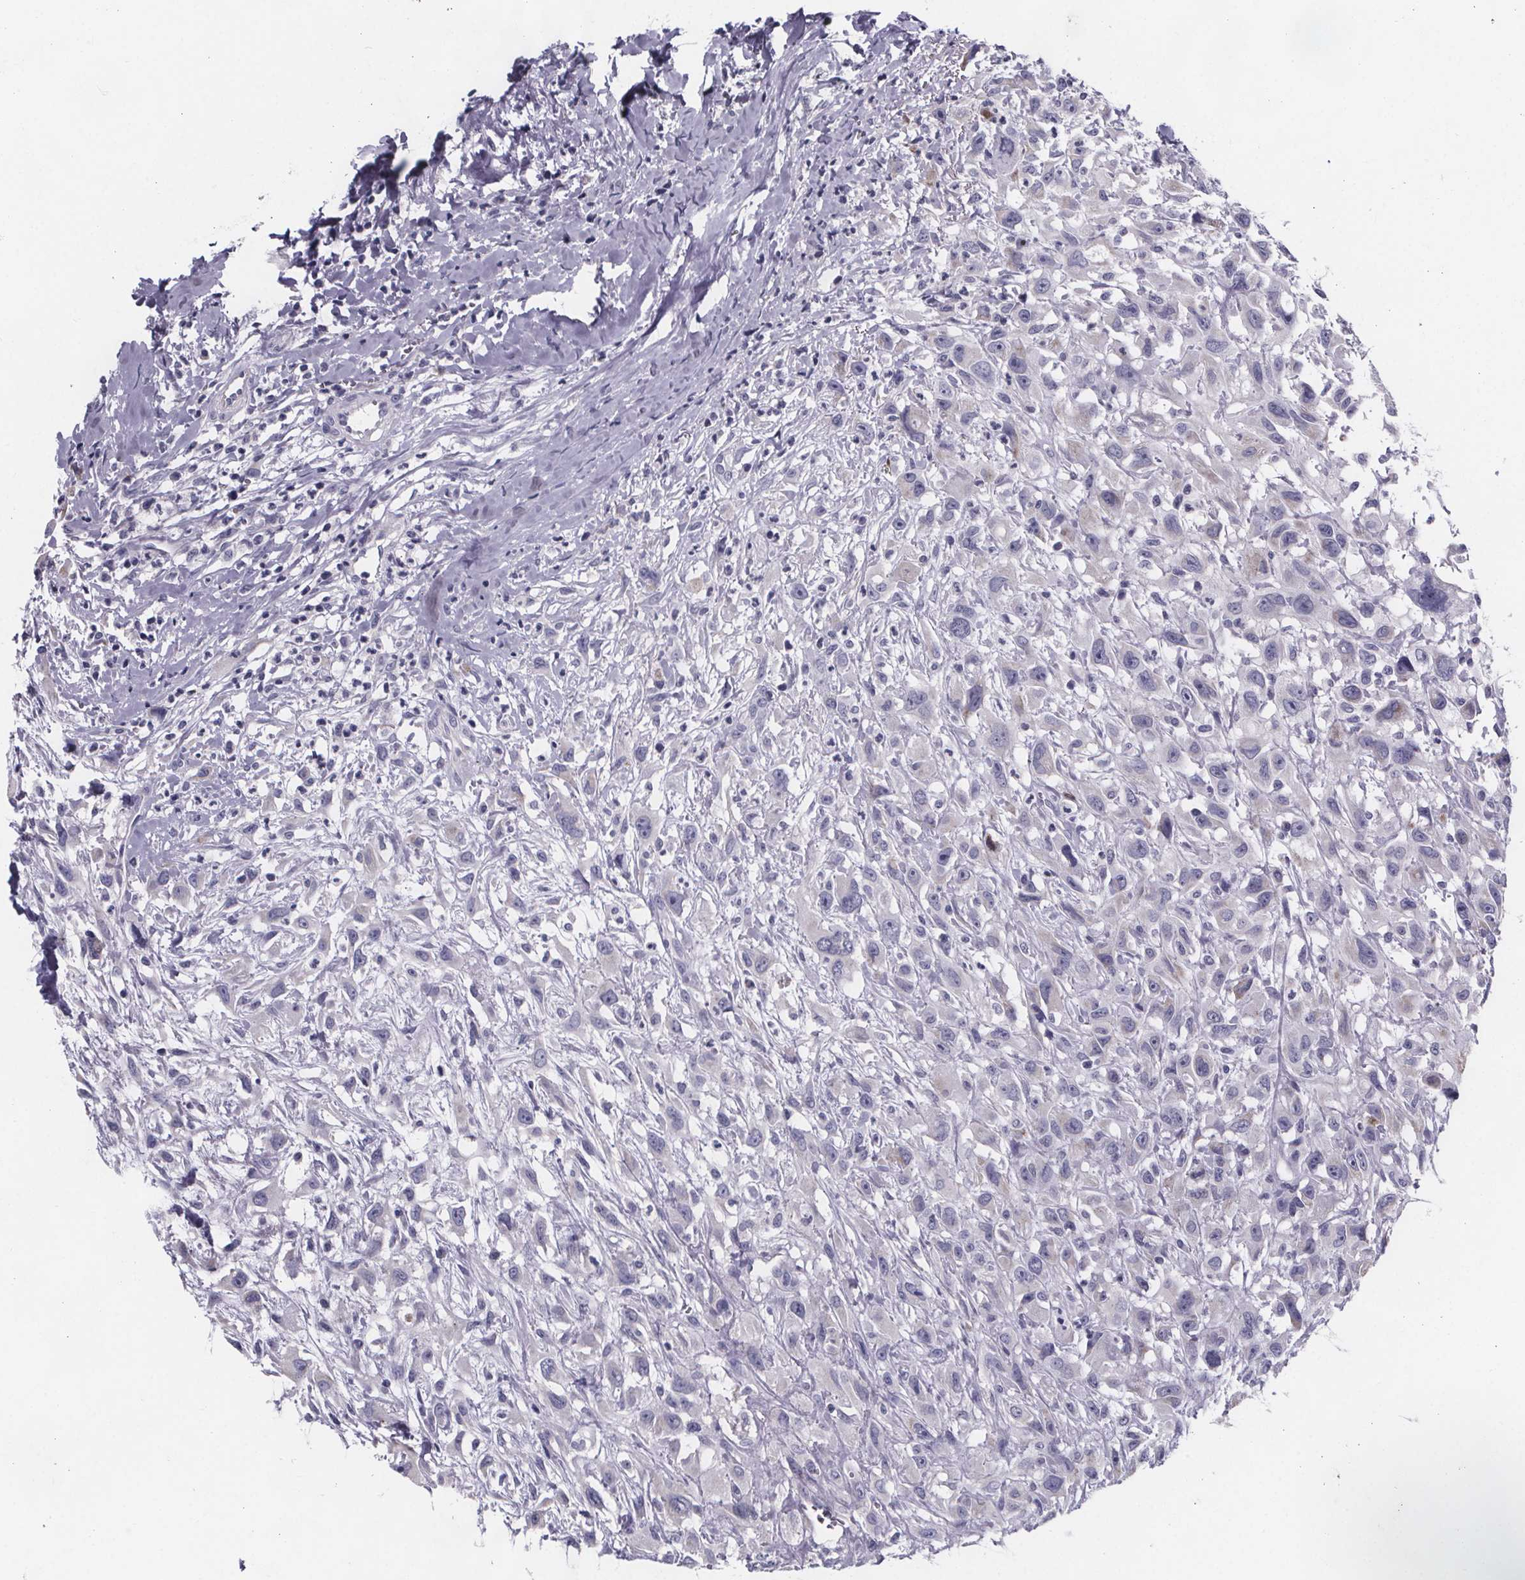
{"staining": {"intensity": "negative", "quantity": "none", "location": "none"}, "tissue": "head and neck cancer", "cell_type": "Tumor cells", "image_type": "cancer", "snomed": [{"axis": "morphology", "description": "Squamous cell carcinoma, NOS"}, {"axis": "morphology", "description": "Squamous cell carcinoma, metastatic, NOS"}, {"axis": "topography", "description": "Oral tissue"}, {"axis": "topography", "description": "Head-Neck"}], "caption": "This micrograph is of head and neck cancer stained with immunohistochemistry to label a protein in brown with the nuclei are counter-stained blue. There is no expression in tumor cells.", "gene": "PAH", "patient": {"sex": "female", "age": 85}}